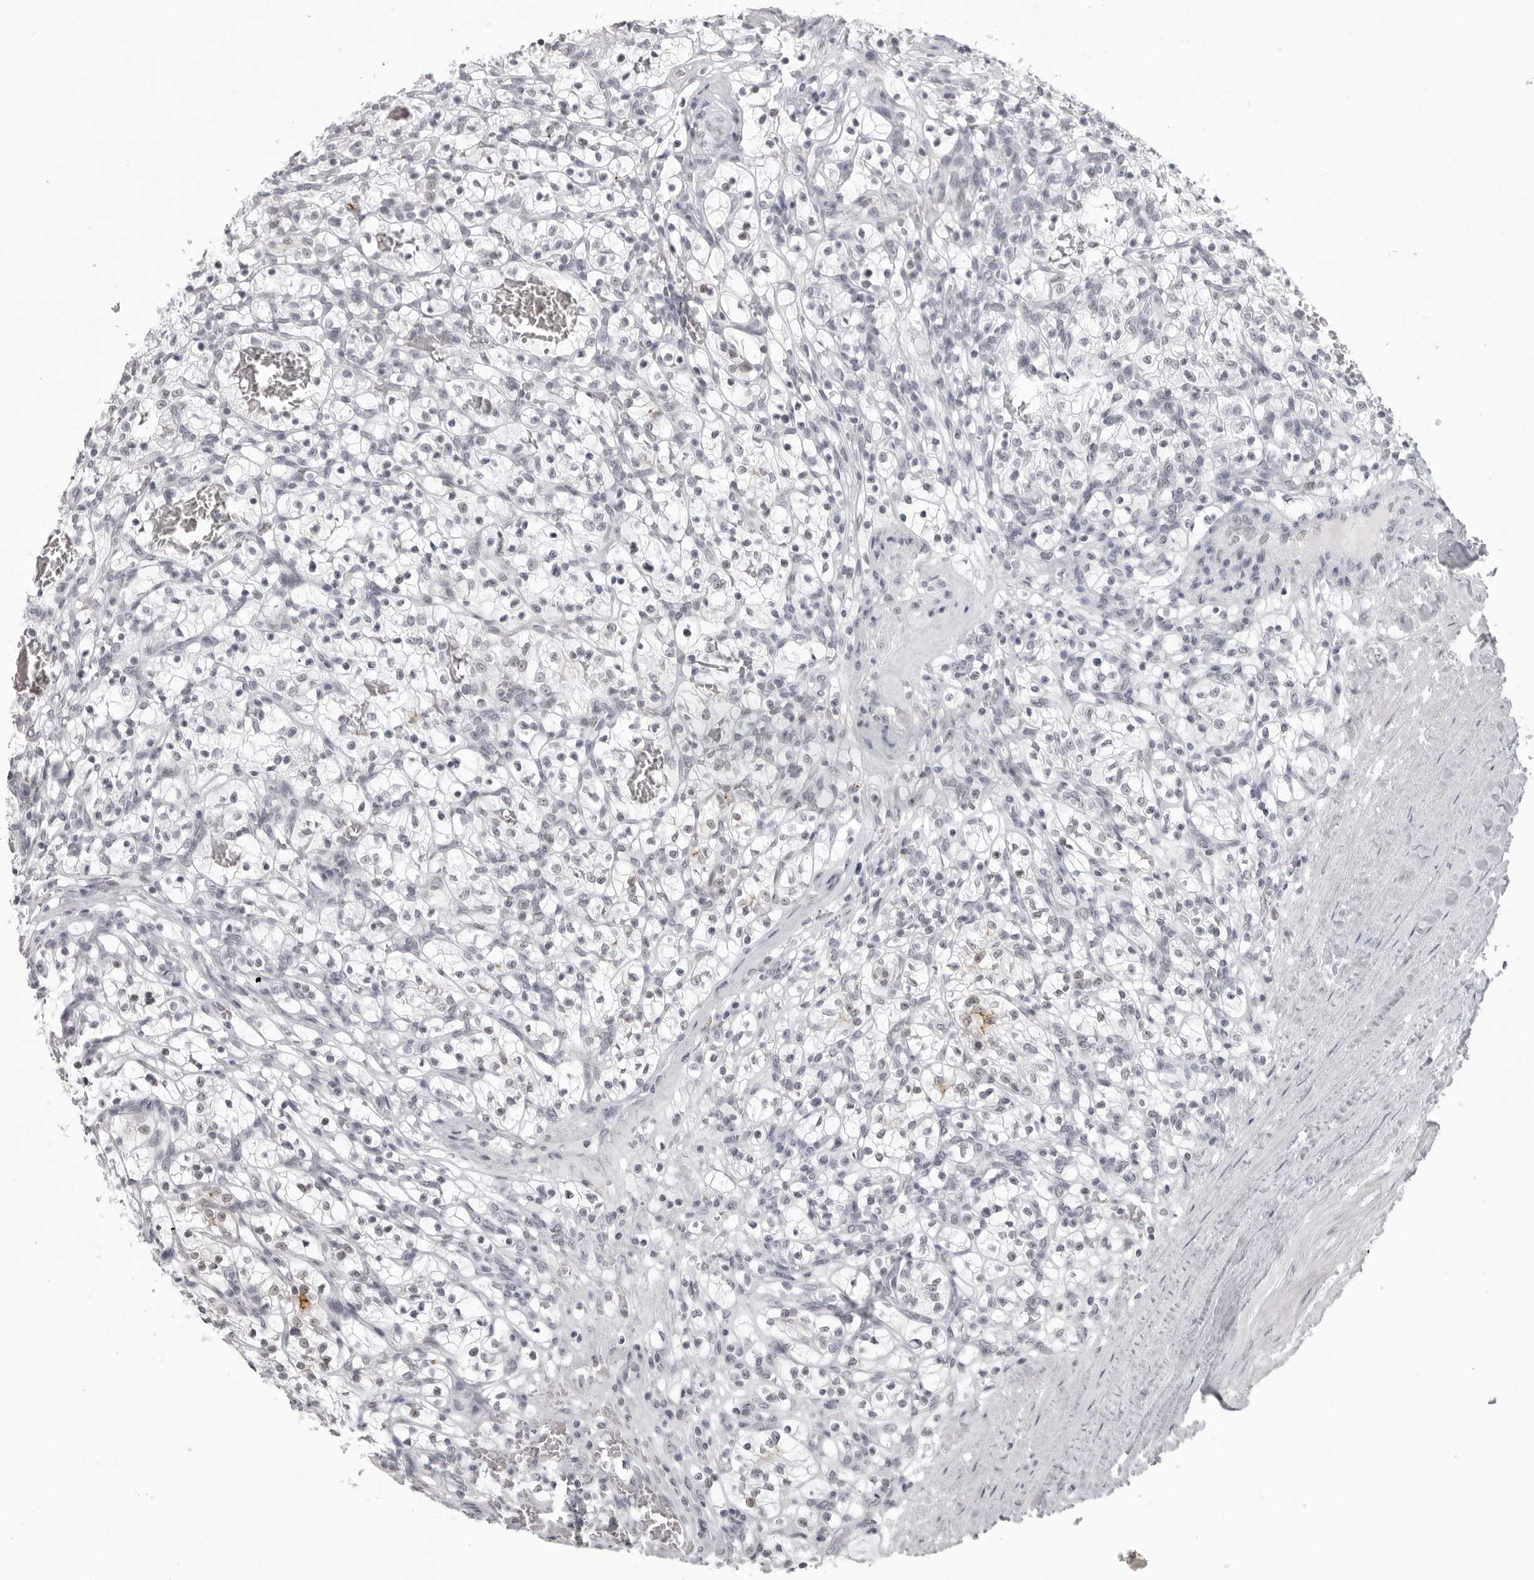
{"staining": {"intensity": "negative", "quantity": "none", "location": "none"}, "tissue": "renal cancer", "cell_type": "Tumor cells", "image_type": "cancer", "snomed": [{"axis": "morphology", "description": "Adenocarcinoma, NOS"}, {"axis": "topography", "description": "Kidney"}], "caption": "High magnification brightfield microscopy of renal adenocarcinoma stained with DAB (3,3'-diaminobenzidine) (brown) and counterstained with hematoxylin (blue): tumor cells show no significant positivity.", "gene": "ESPN", "patient": {"sex": "female", "age": 57}}